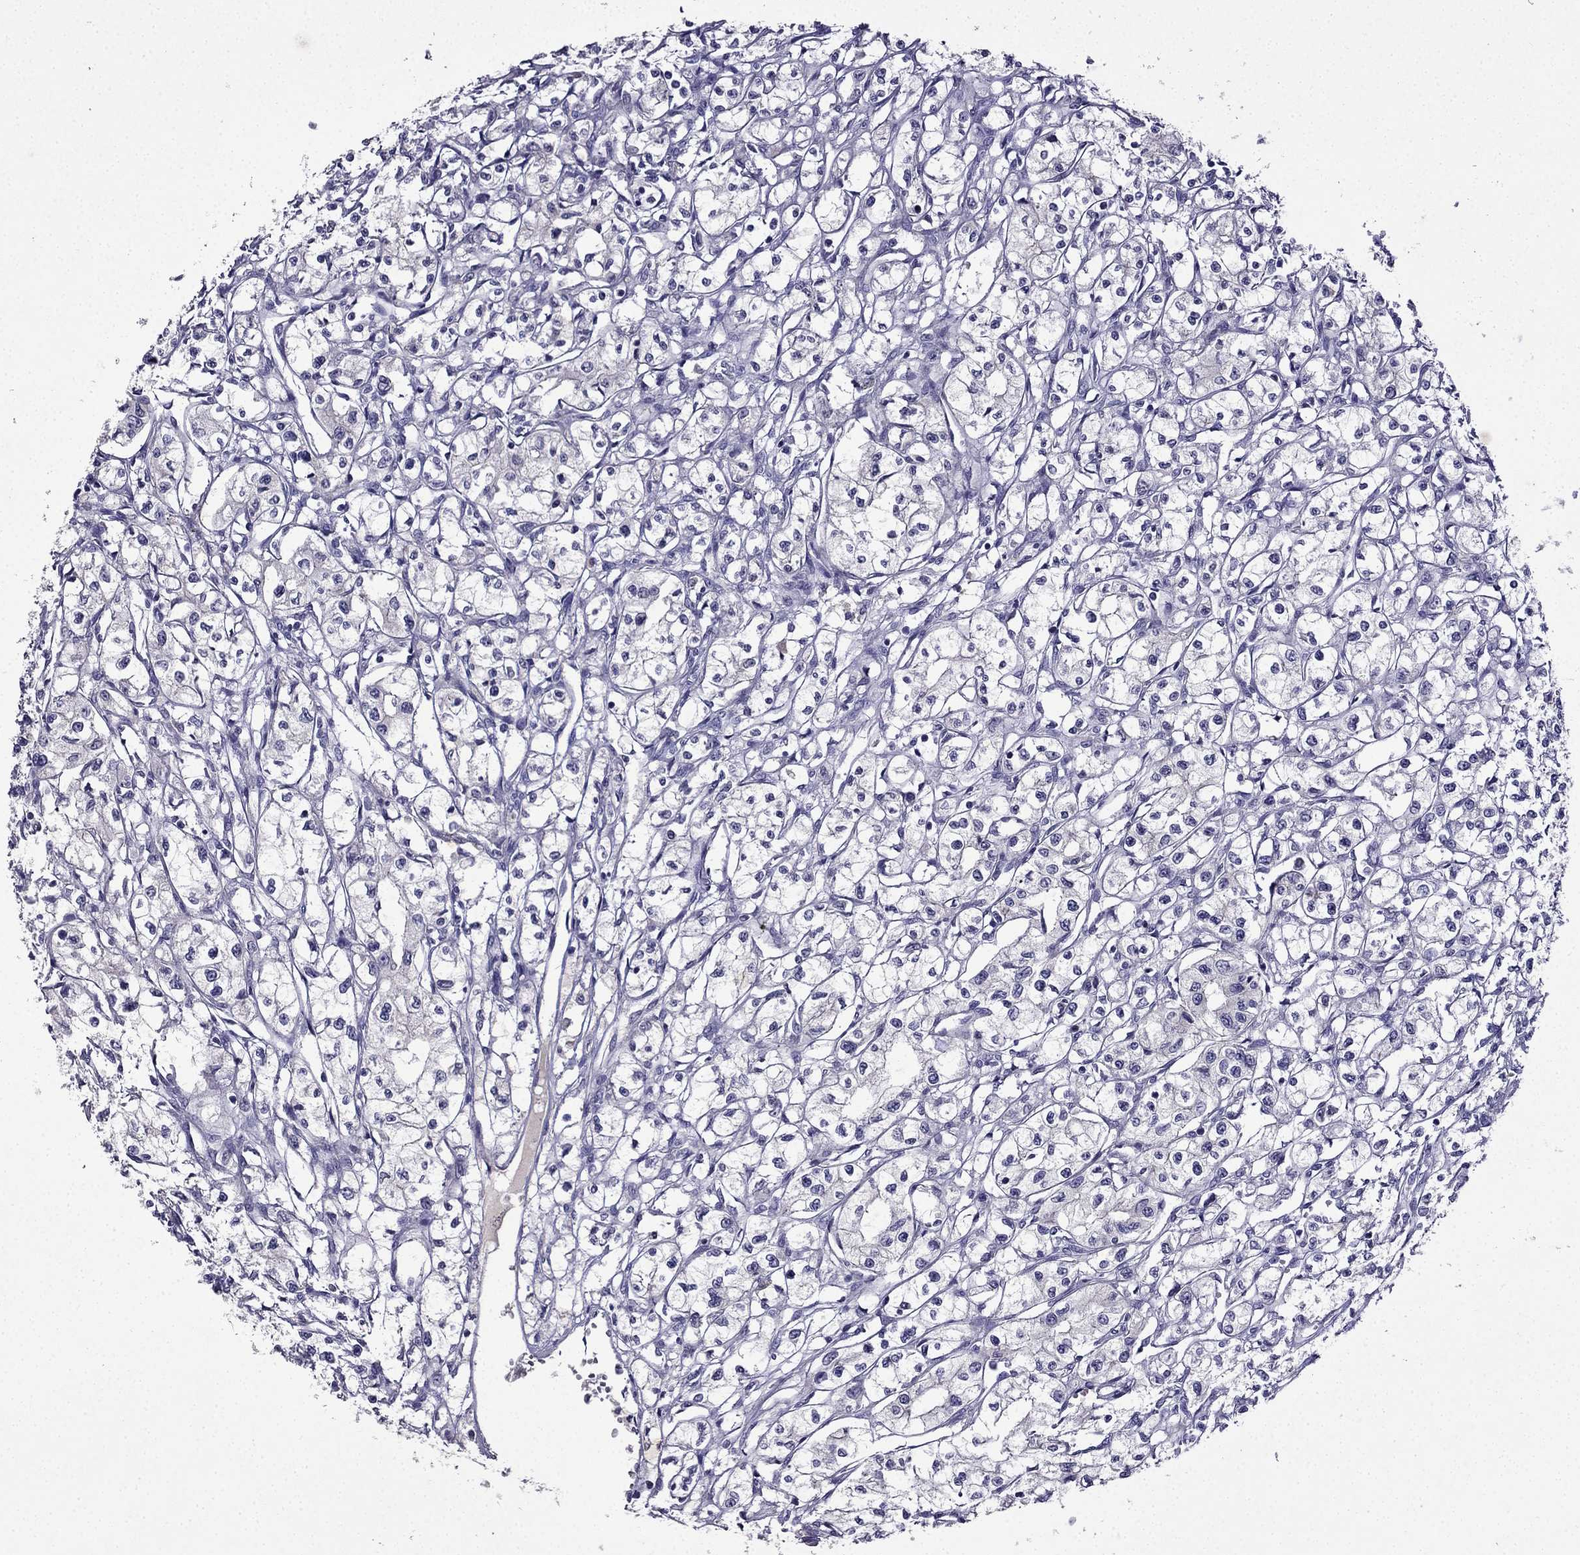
{"staining": {"intensity": "negative", "quantity": "none", "location": "none"}, "tissue": "renal cancer", "cell_type": "Tumor cells", "image_type": "cancer", "snomed": [{"axis": "morphology", "description": "Adenocarcinoma, NOS"}, {"axis": "topography", "description": "Kidney"}], "caption": "Immunohistochemistry photomicrograph of renal cancer stained for a protein (brown), which exhibits no positivity in tumor cells.", "gene": "UHRF1", "patient": {"sex": "male", "age": 56}}